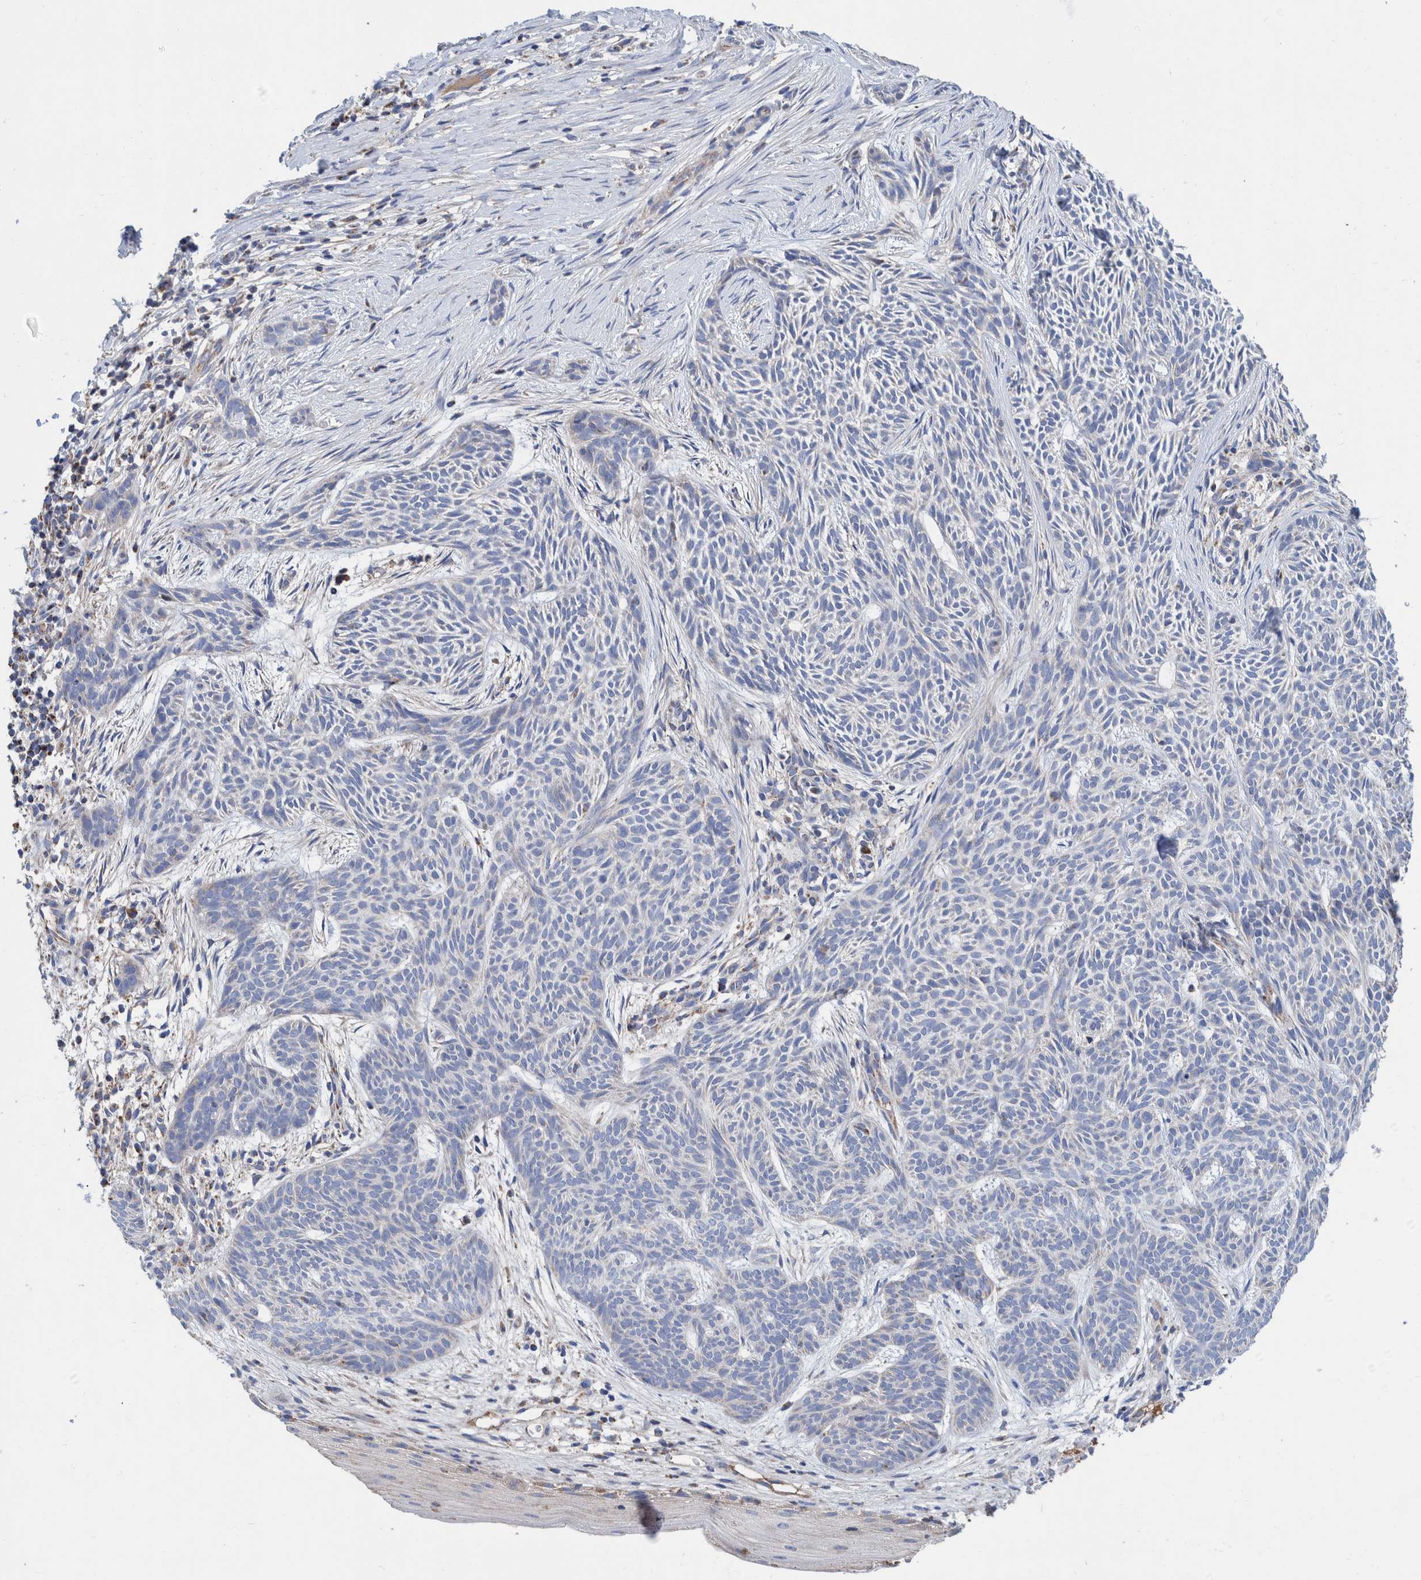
{"staining": {"intensity": "negative", "quantity": "none", "location": "none"}, "tissue": "skin cancer", "cell_type": "Tumor cells", "image_type": "cancer", "snomed": [{"axis": "morphology", "description": "Basal cell carcinoma"}, {"axis": "topography", "description": "Skin"}], "caption": "An IHC histopathology image of skin cancer (basal cell carcinoma) is shown. There is no staining in tumor cells of skin cancer (basal cell carcinoma).", "gene": "DECR1", "patient": {"sex": "female", "age": 59}}